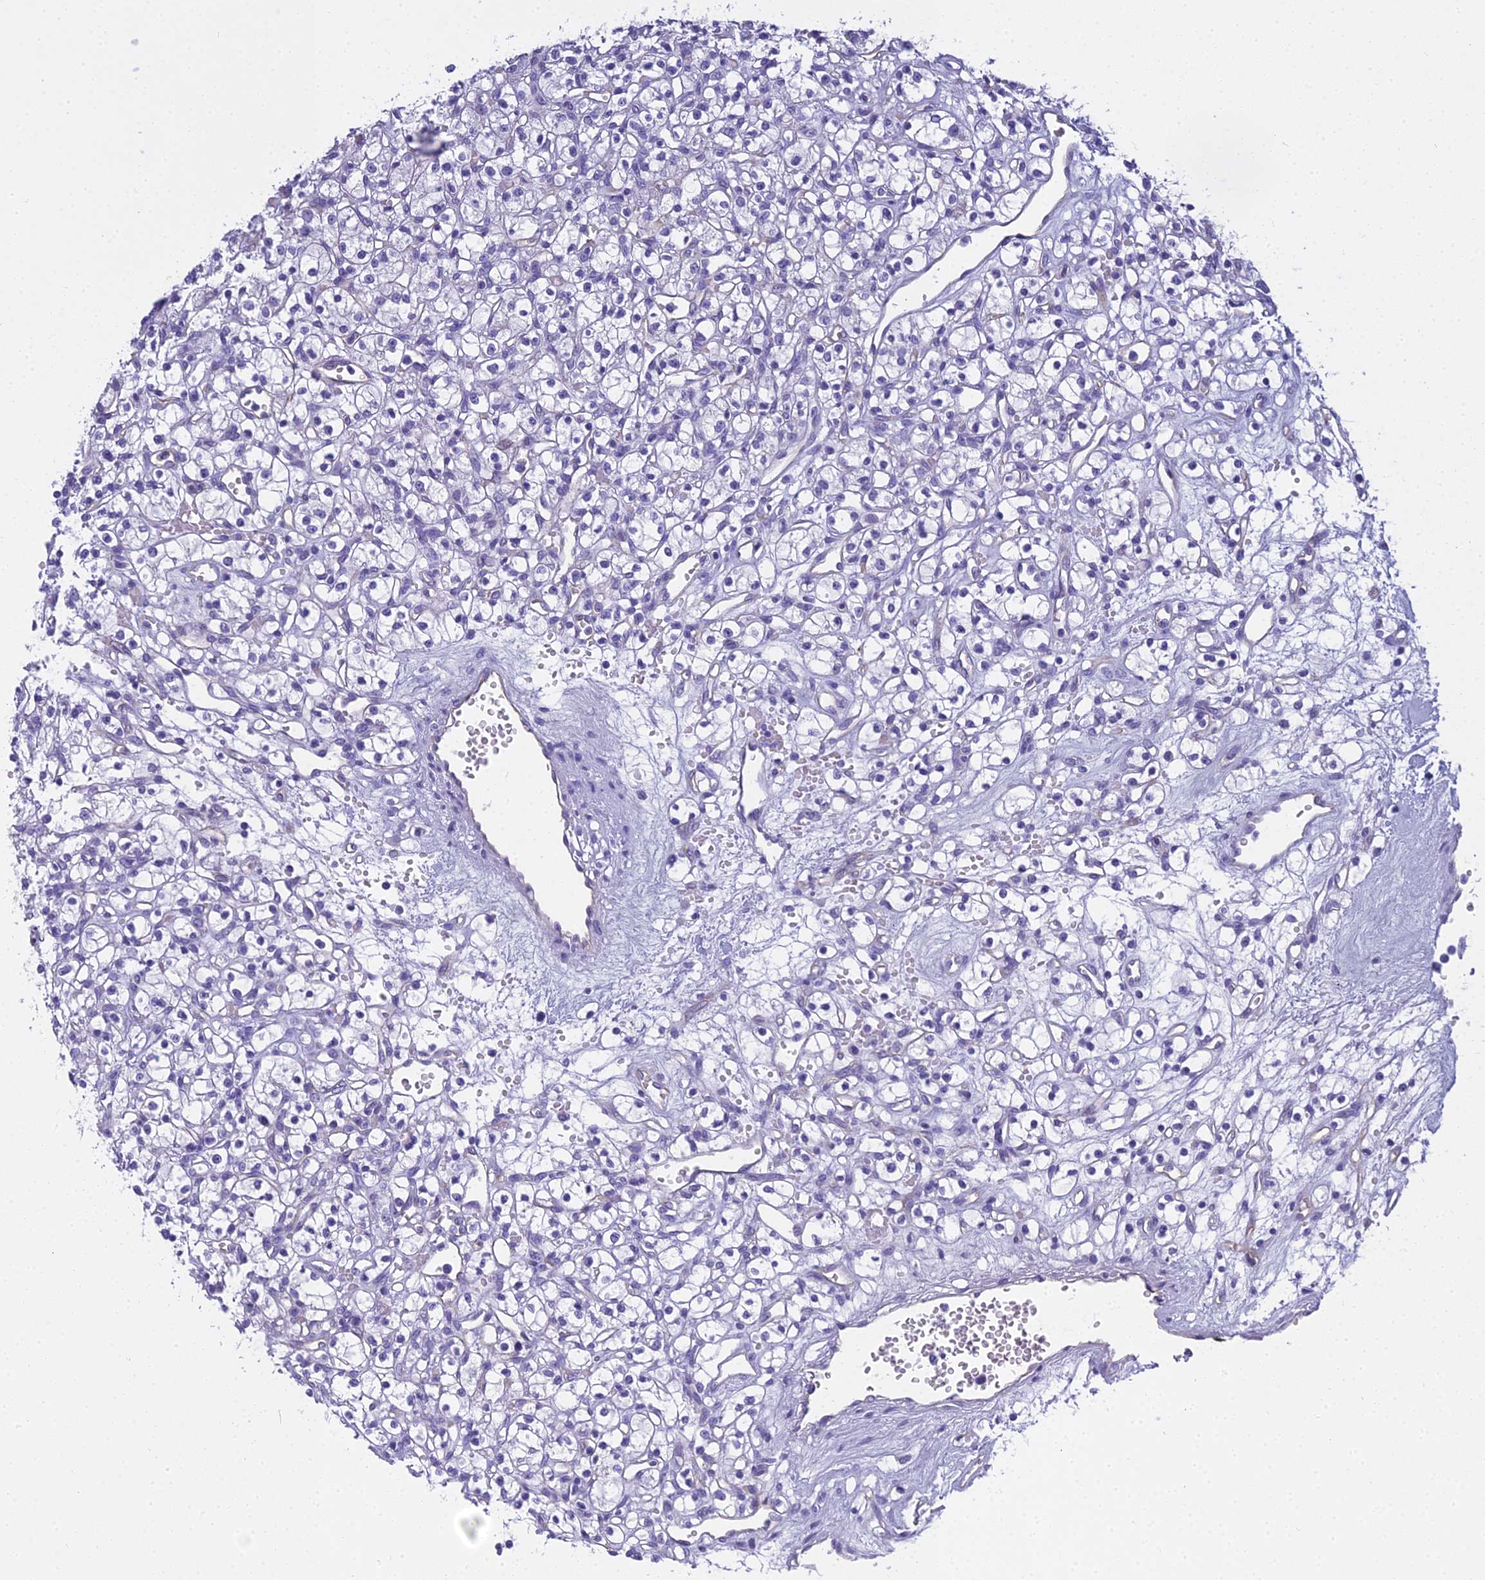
{"staining": {"intensity": "negative", "quantity": "none", "location": "none"}, "tissue": "renal cancer", "cell_type": "Tumor cells", "image_type": "cancer", "snomed": [{"axis": "morphology", "description": "Adenocarcinoma, NOS"}, {"axis": "topography", "description": "Kidney"}], "caption": "Immunohistochemical staining of adenocarcinoma (renal) demonstrates no significant staining in tumor cells.", "gene": "NINJ1", "patient": {"sex": "female", "age": 59}}